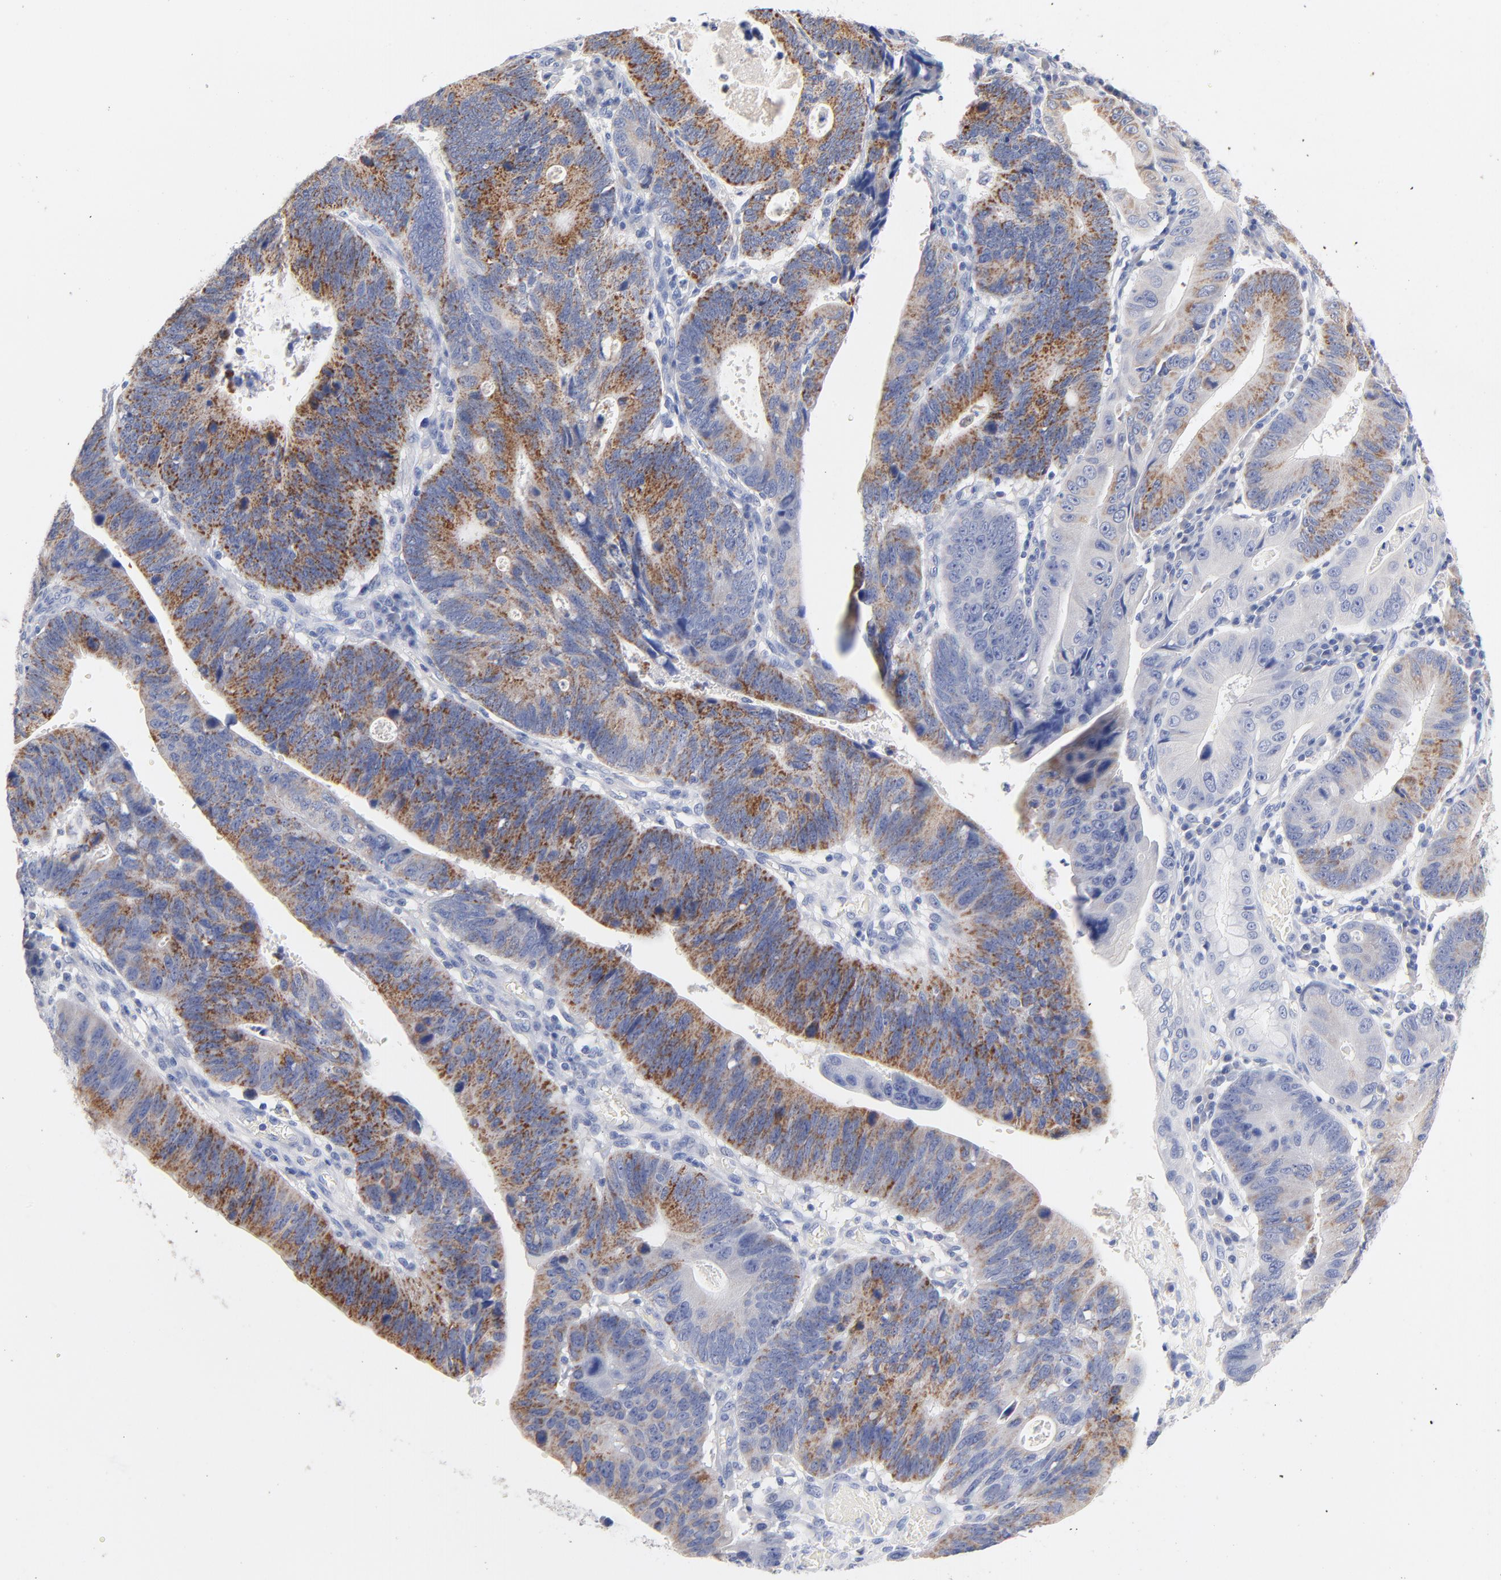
{"staining": {"intensity": "strong", "quantity": ">75%", "location": "cytoplasmic/membranous"}, "tissue": "stomach cancer", "cell_type": "Tumor cells", "image_type": "cancer", "snomed": [{"axis": "morphology", "description": "Adenocarcinoma, NOS"}, {"axis": "topography", "description": "Stomach"}], "caption": "The micrograph exhibits immunohistochemical staining of stomach cancer (adenocarcinoma). There is strong cytoplasmic/membranous staining is seen in approximately >75% of tumor cells.", "gene": "CPS1", "patient": {"sex": "male", "age": 59}}